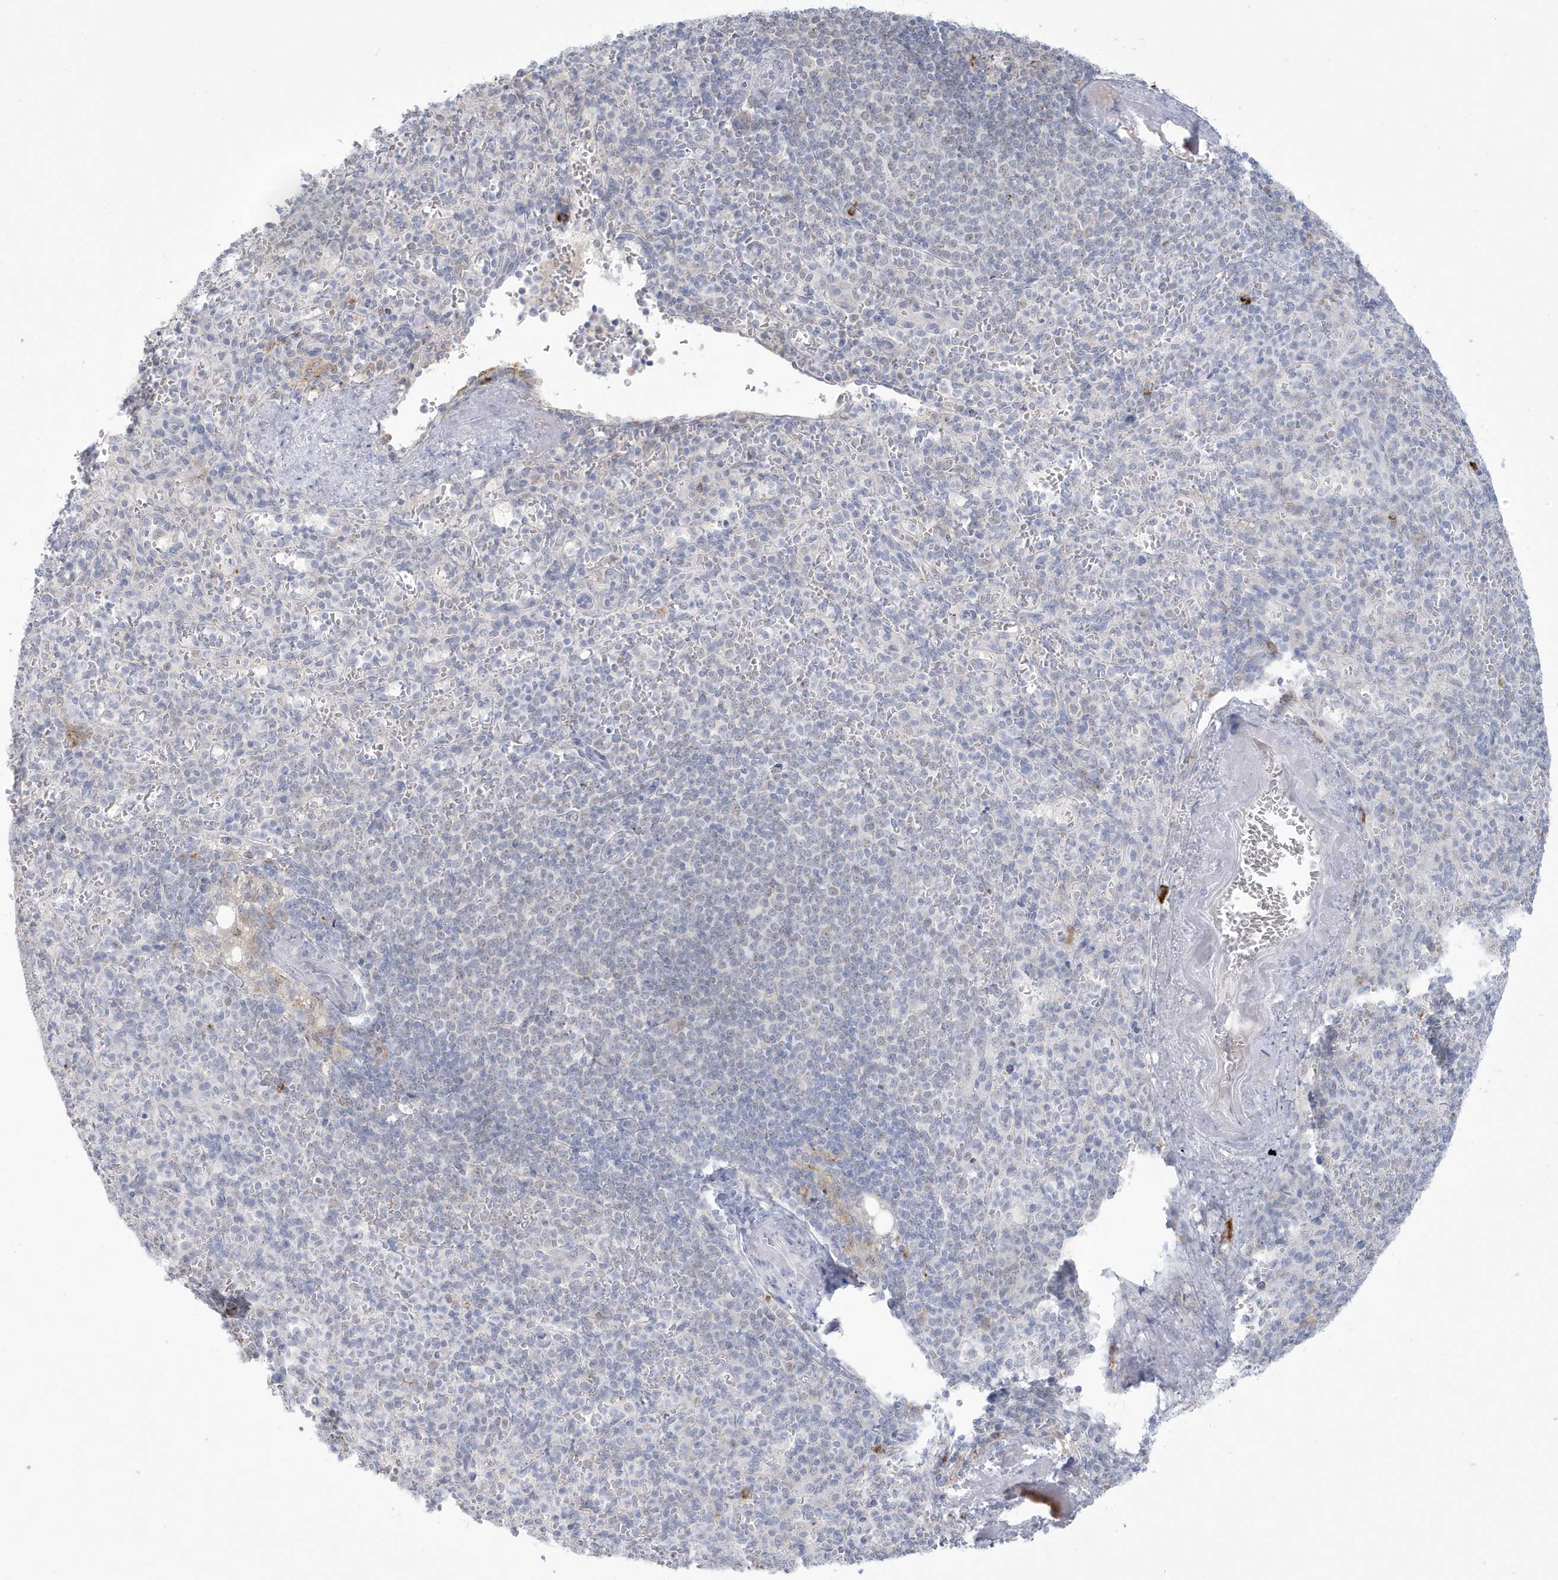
{"staining": {"intensity": "strong", "quantity": "<25%", "location": "cytoplasmic/membranous"}, "tissue": "spleen", "cell_type": "Cells in red pulp", "image_type": "normal", "snomed": [{"axis": "morphology", "description": "Normal tissue, NOS"}, {"axis": "topography", "description": "Spleen"}], "caption": "A medium amount of strong cytoplasmic/membranous expression is identified in about <25% of cells in red pulp in benign spleen.", "gene": "HERC6", "patient": {"sex": "female", "age": 74}}